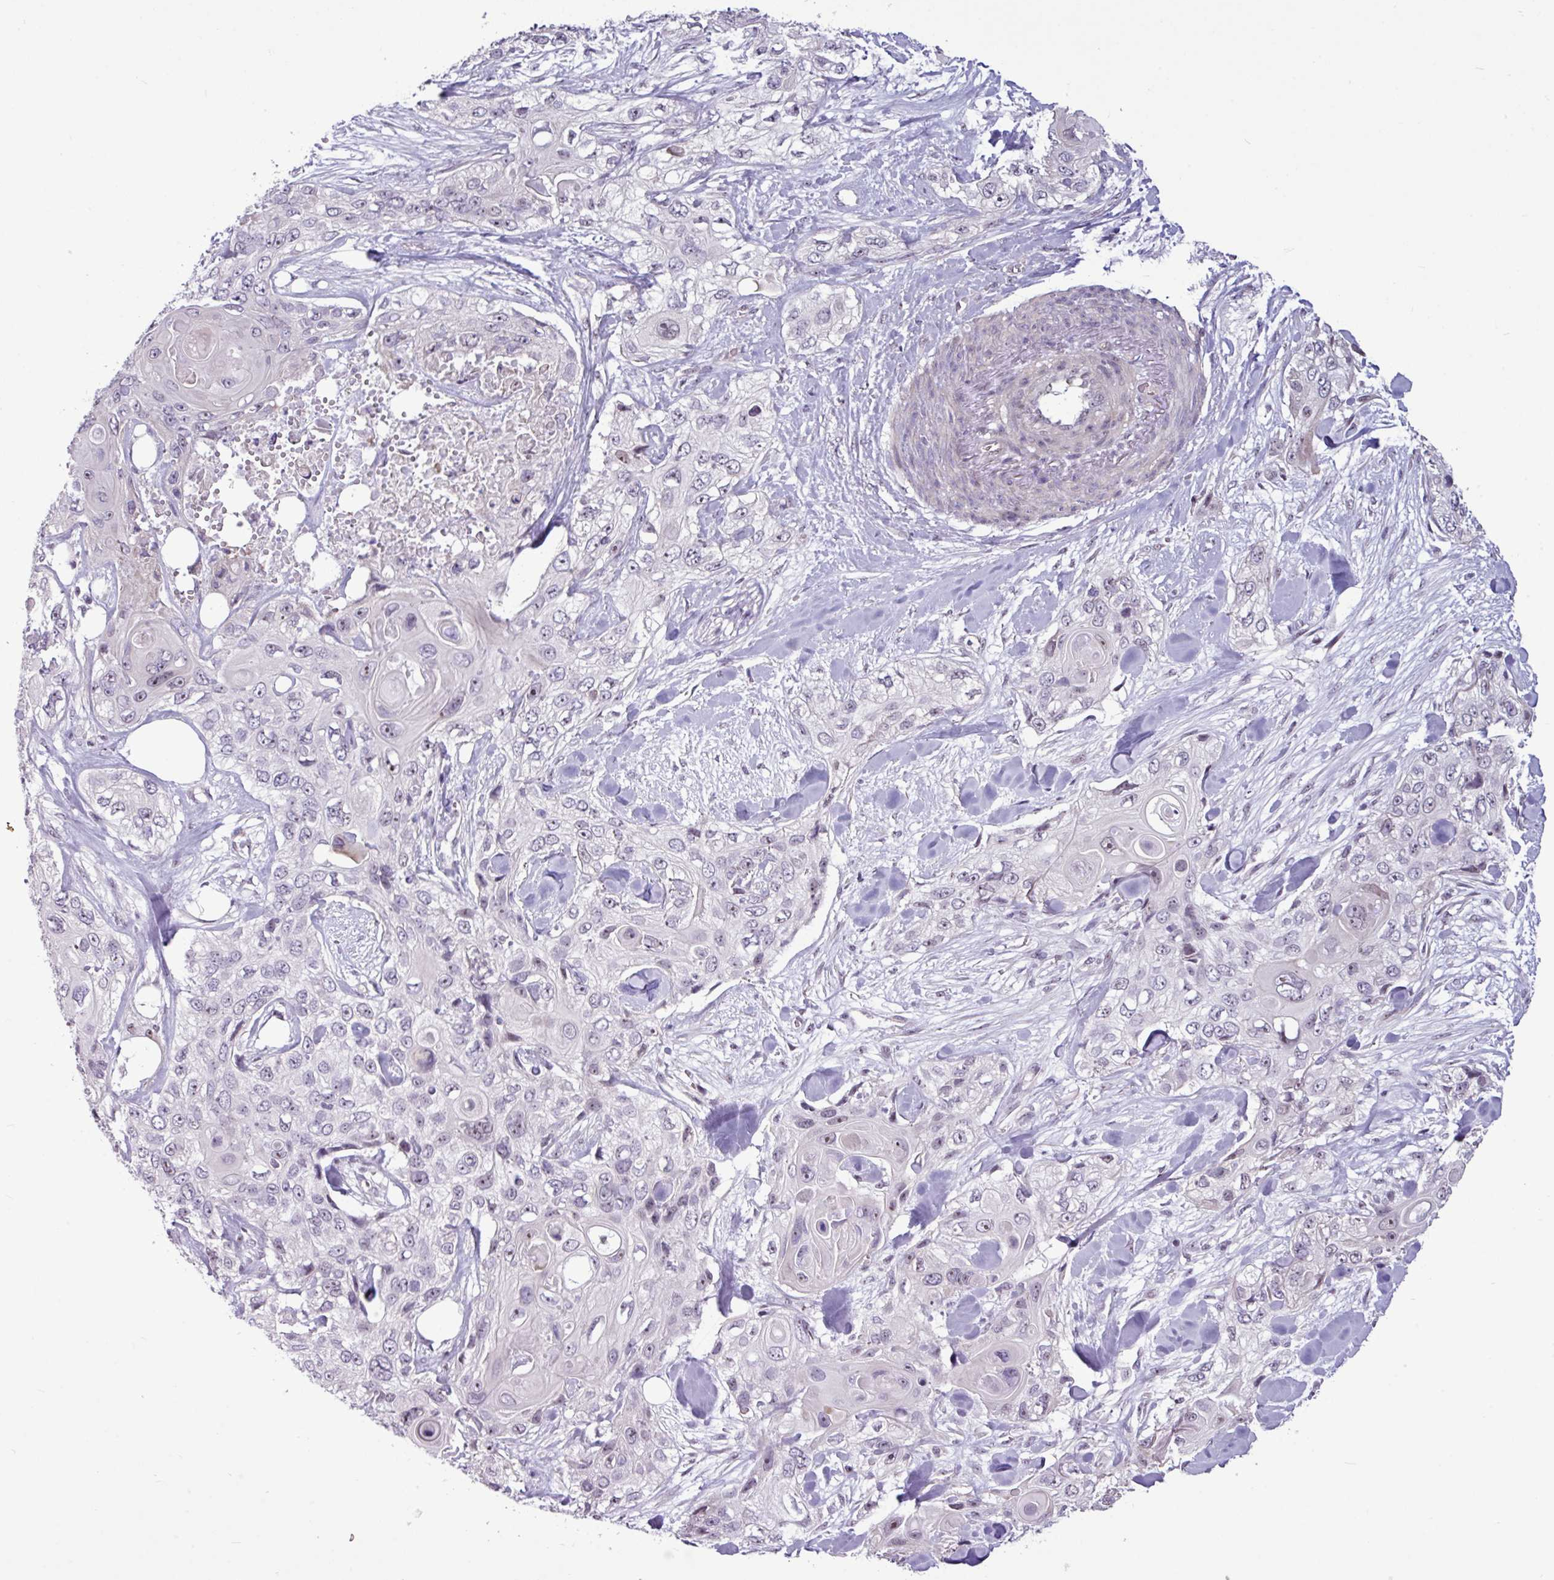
{"staining": {"intensity": "weak", "quantity": "<25%", "location": "nuclear"}, "tissue": "skin cancer", "cell_type": "Tumor cells", "image_type": "cancer", "snomed": [{"axis": "morphology", "description": "Normal tissue, NOS"}, {"axis": "morphology", "description": "Squamous cell carcinoma, NOS"}, {"axis": "topography", "description": "Skin"}], "caption": "Squamous cell carcinoma (skin) stained for a protein using IHC displays no expression tumor cells.", "gene": "UTP18", "patient": {"sex": "male", "age": 72}}